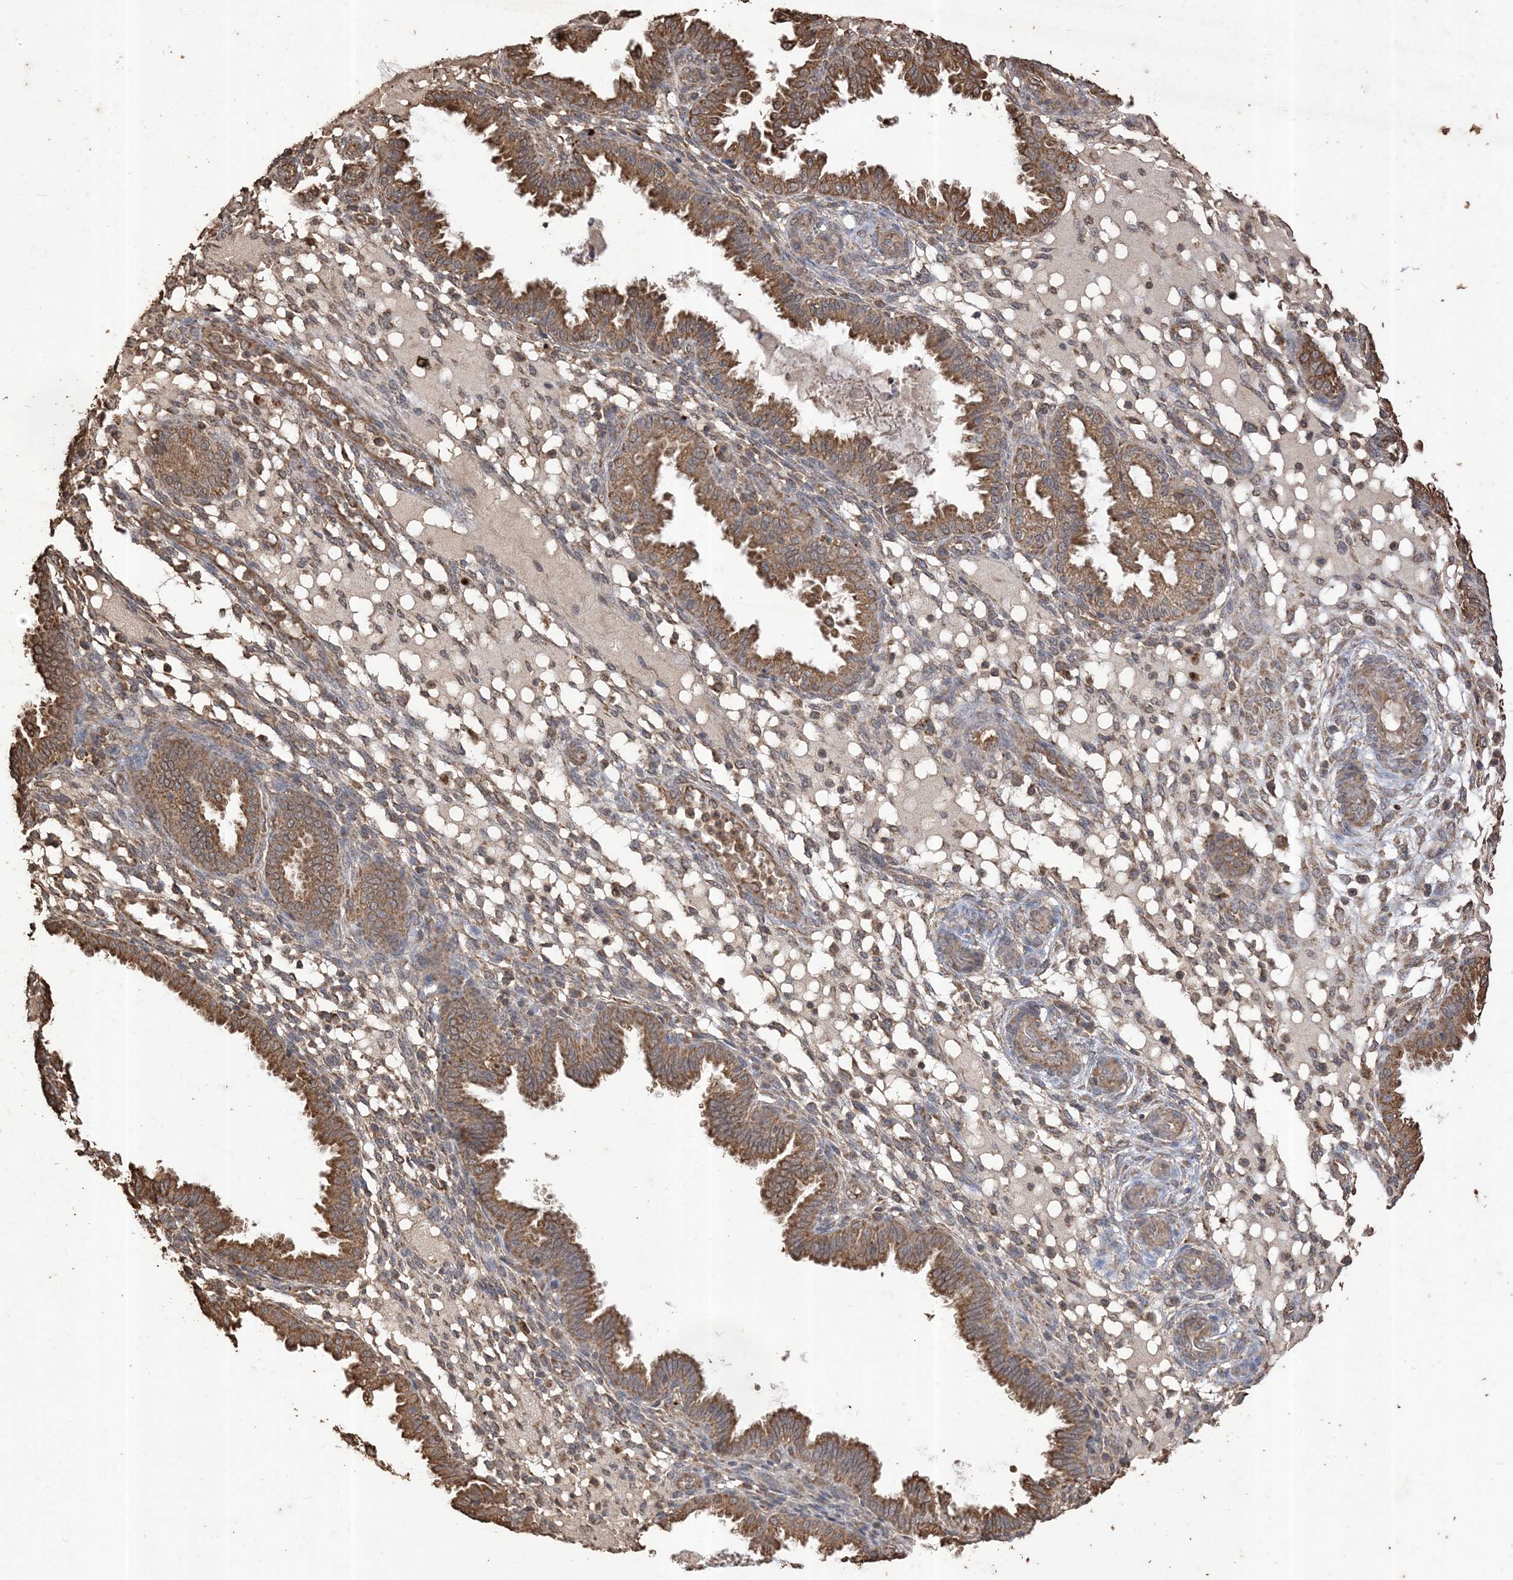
{"staining": {"intensity": "moderate", "quantity": "25%-75%", "location": "cytoplasmic/membranous"}, "tissue": "endometrium", "cell_type": "Cells in endometrial stroma", "image_type": "normal", "snomed": [{"axis": "morphology", "description": "Normal tissue, NOS"}, {"axis": "topography", "description": "Endometrium"}], "caption": "Human endometrium stained with a brown dye demonstrates moderate cytoplasmic/membranous positive staining in approximately 25%-75% of cells in endometrial stroma.", "gene": "HPS4", "patient": {"sex": "female", "age": 33}}